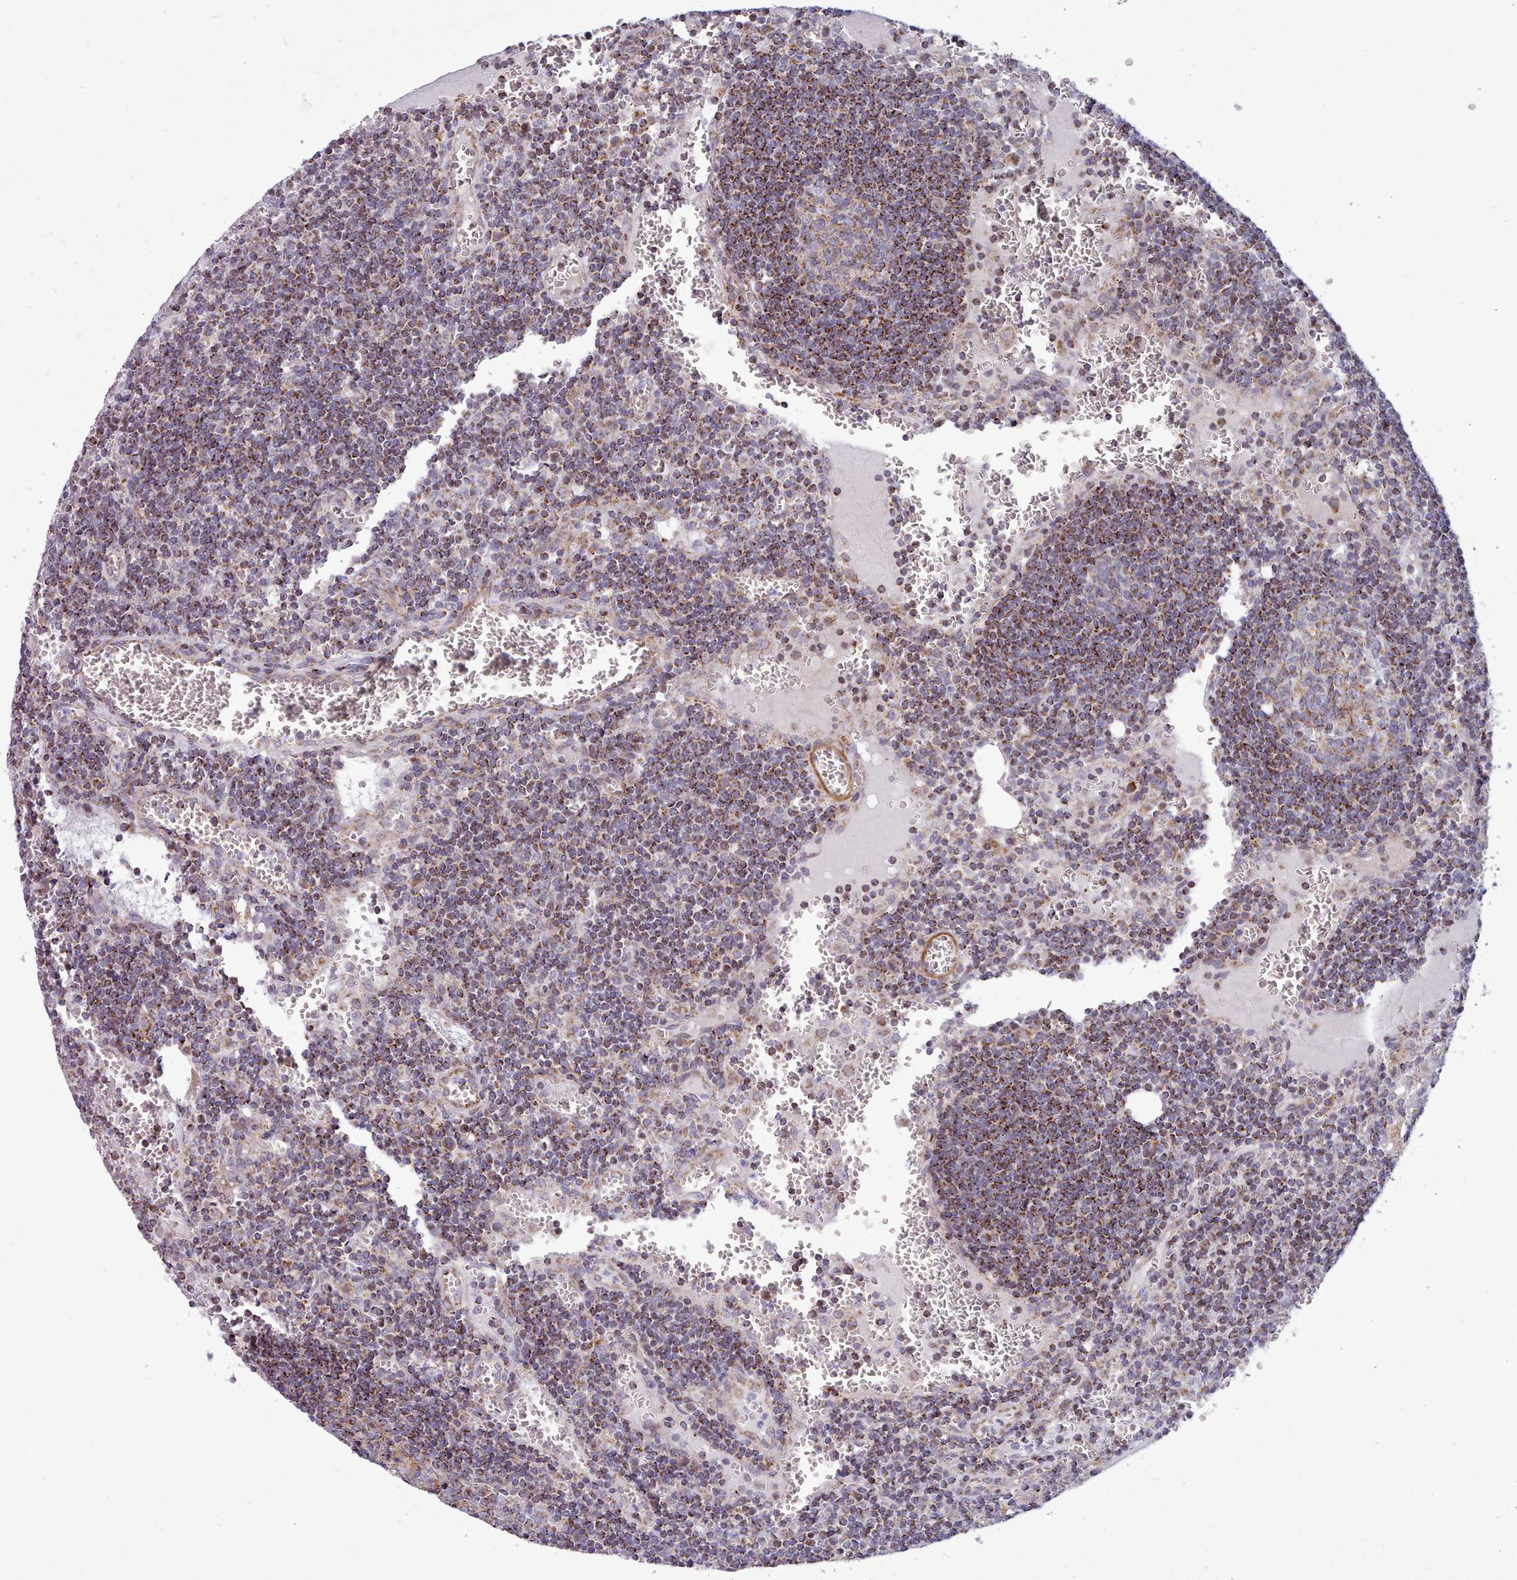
{"staining": {"intensity": "weak", "quantity": "<25%", "location": "cytoplasmic/membranous"}, "tissue": "lymph node", "cell_type": "Germinal center cells", "image_type": "normal", "snomed": [{"axis": "morphology", "description": "Normal tissue, NOS"}, {"axis": "topography", "description": "Lymph node"}], "caption": "Protein analysis of benign lymph node shows no significant expression in germinal center cells. (Stains: DAB (3,3'-diaminobenzidine) immunohistochemistry with hematoxylin counter stain, Microscopy: brightfield microscopy at high magnification).", "gene": "MRPL21", "patient": {"sex": "female", "age": 73}}